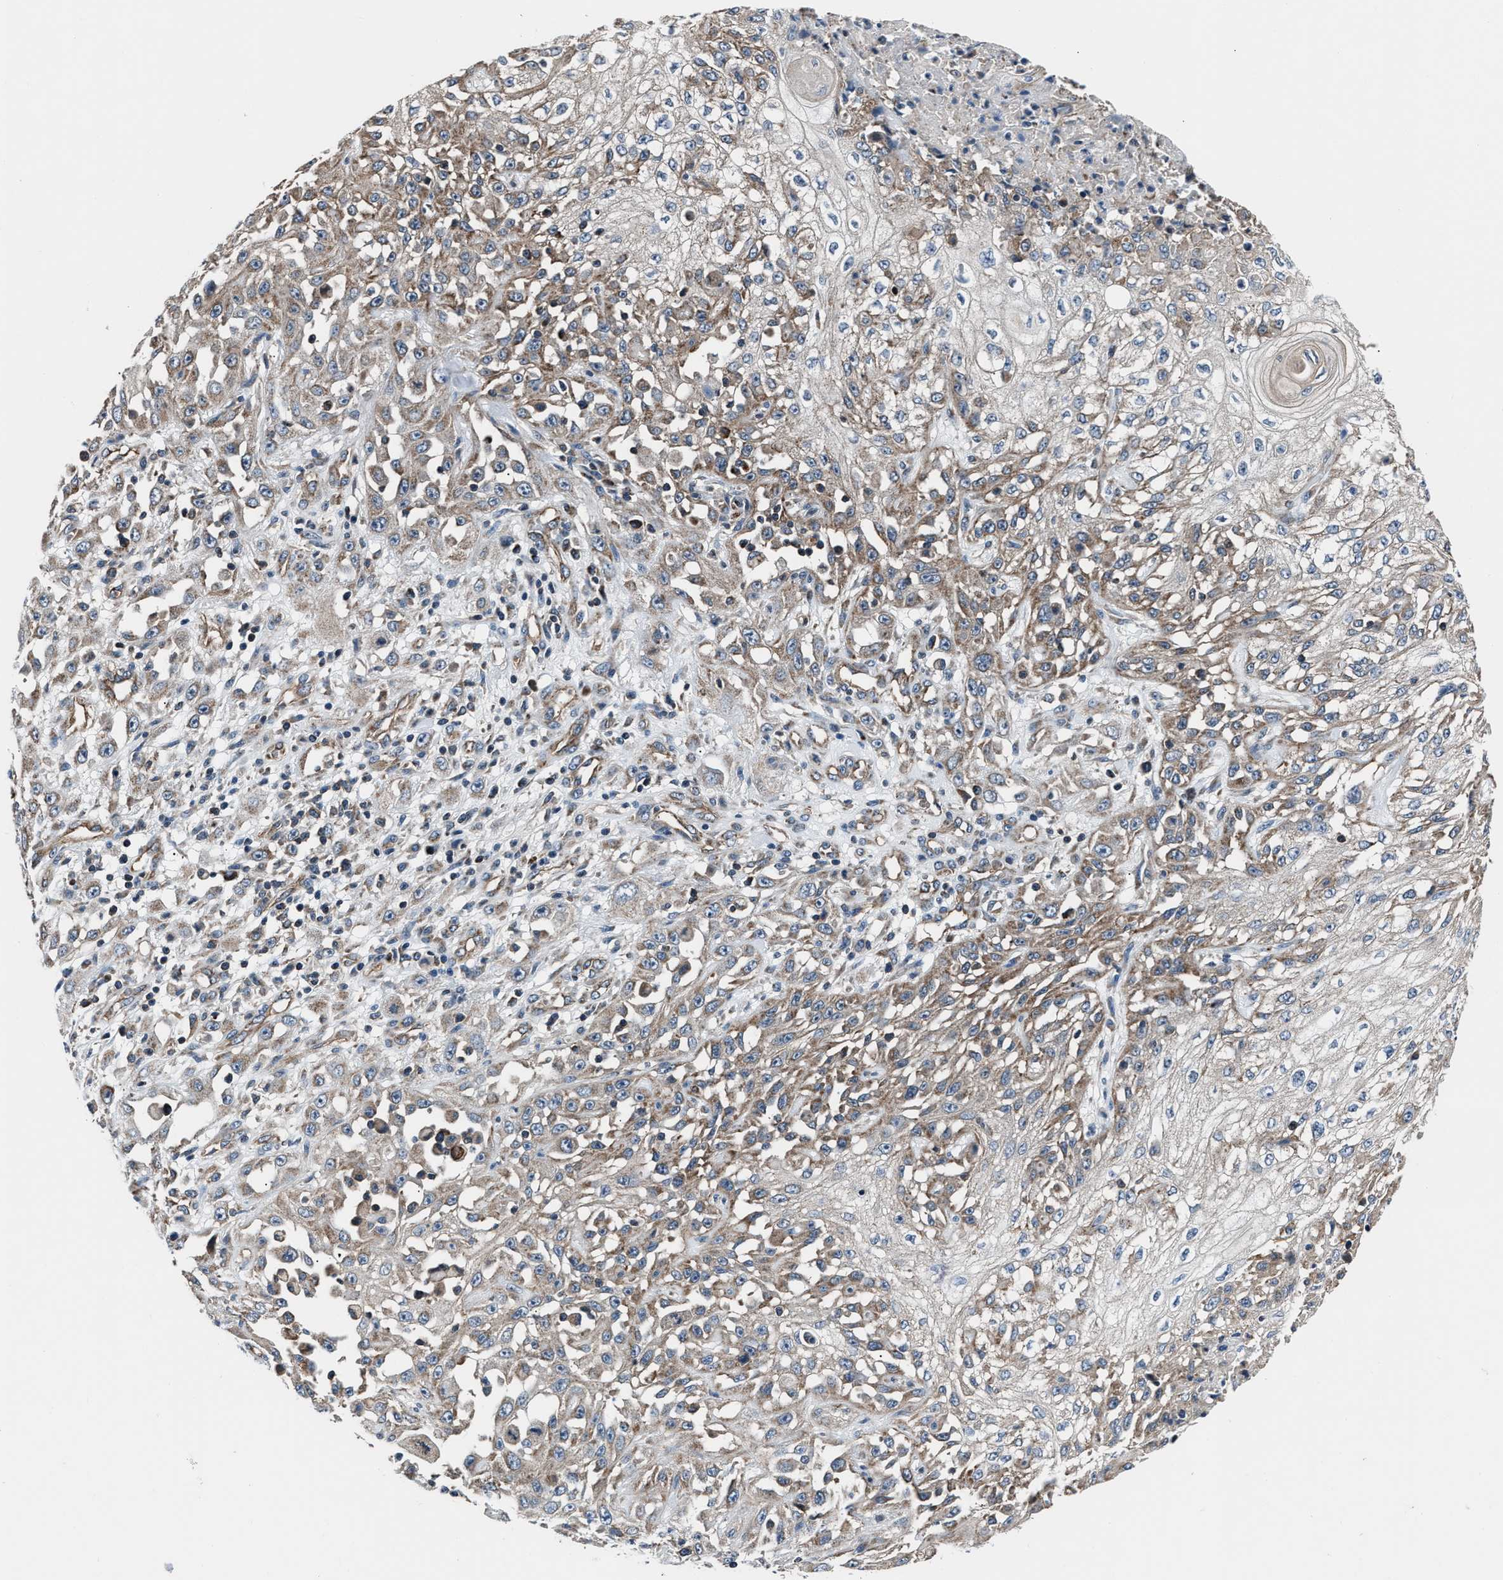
{"staining": {"intensity": "moderate", "quantity": ">75%", "location": "cytoplasmic/membranous"}, "tissue": "skin cancer", "cell_type": "Tumor cells", "image_type": "cancer", "snomed": [{"axis": "morphology", "description": "Squamous cell carcinoma, NOS"}, {"axis": "morphology", "description": "Squamous cell carcinoma, metastatic, NOS"}, {"axis": "topography", "description": "Skin"}, {"axis": "topography", "description": "Lymph node"}], "caption": "Protein expression analysis of human skin metastatic squamous cell carcinoma reveals moderate cytoplasmic/membranous staining in approximately >75% of tumor cells. (brown staining indicates protein expression, while blue staining denotes nuclei).", "gene": "GGCT", "patient": {"sex": "male", "age": 75}}